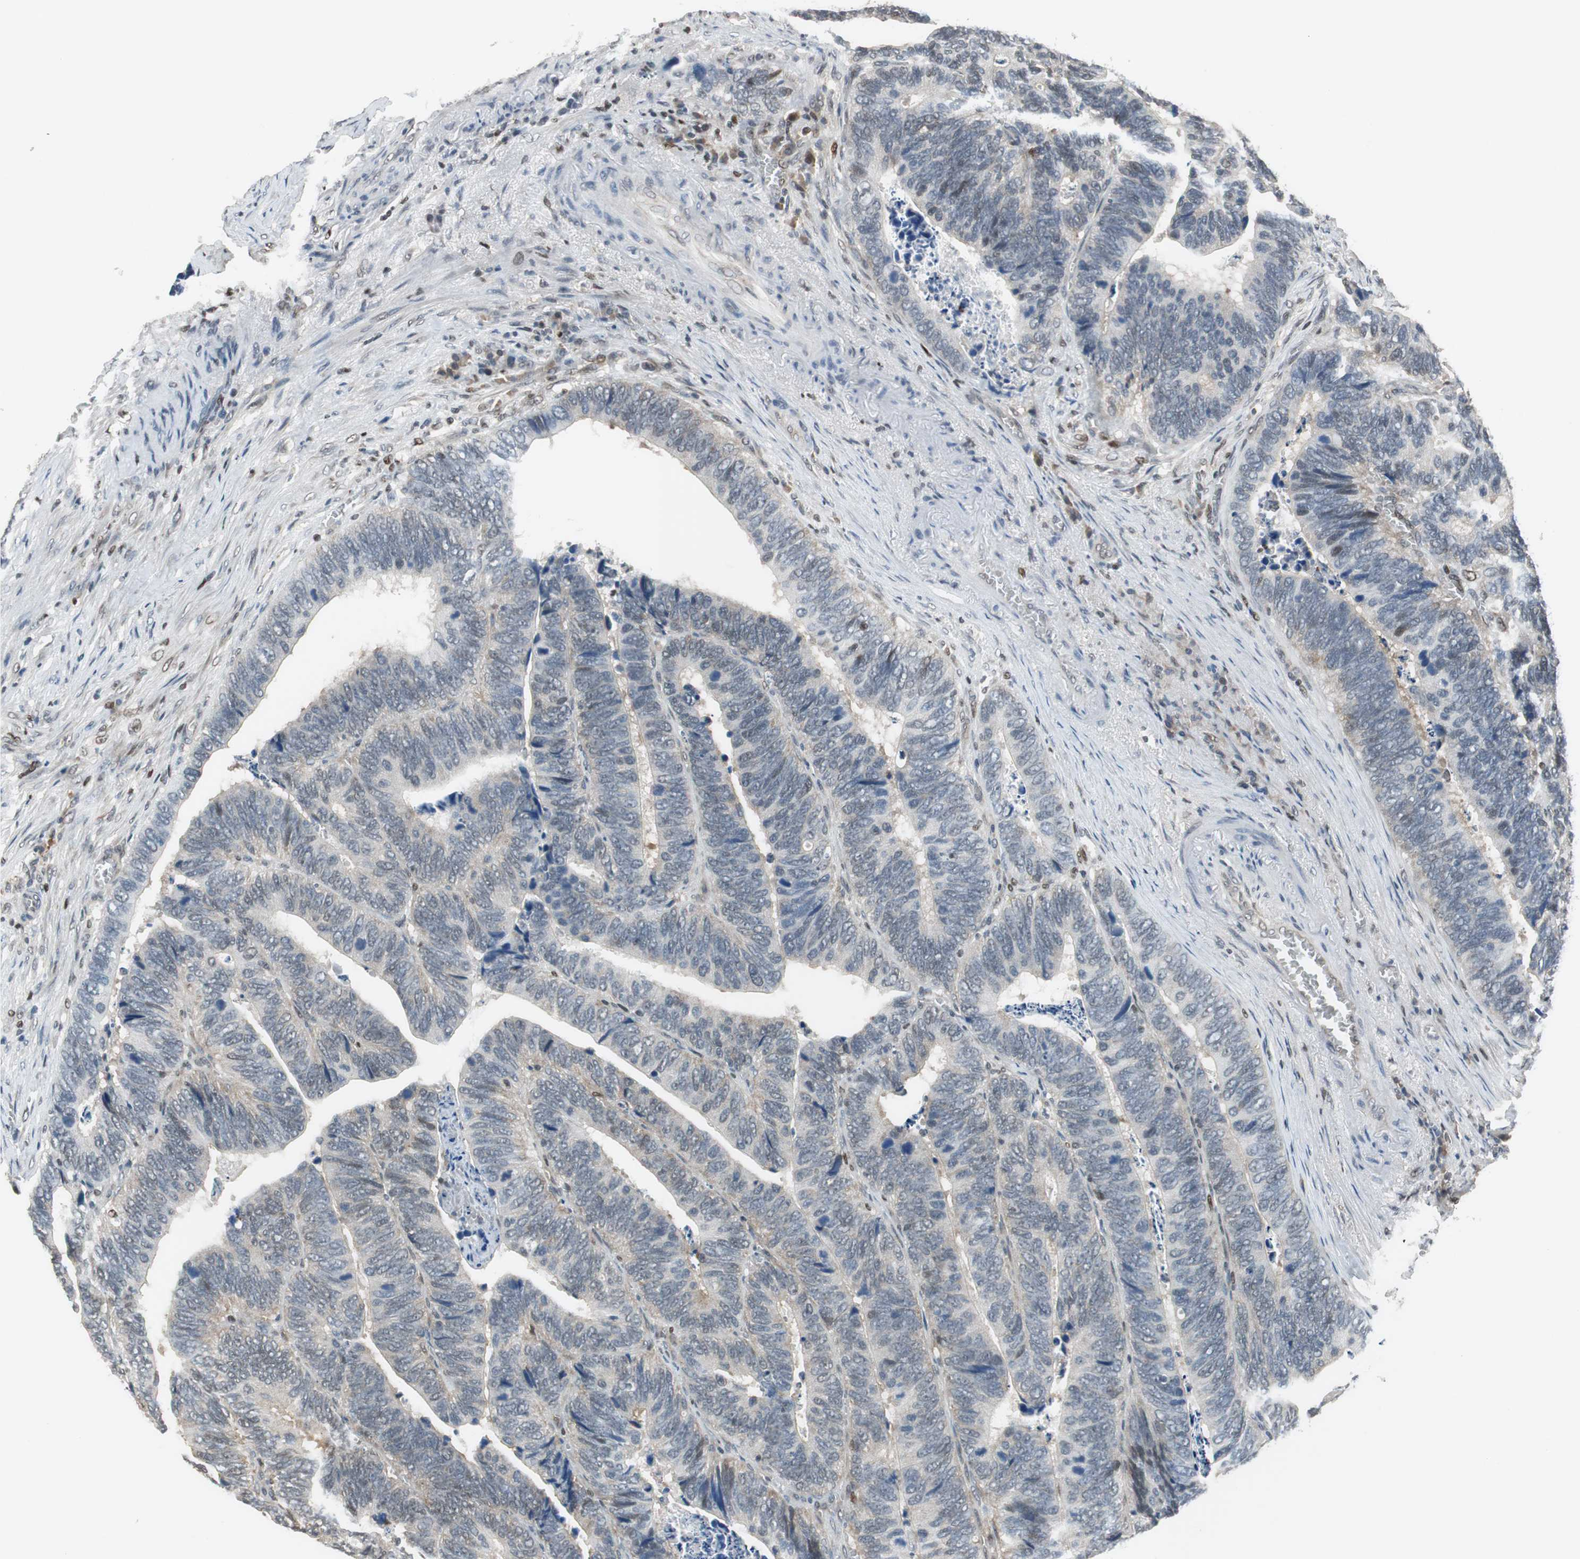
{"staining": {"intensity": "weak", "quantity": "<25%", "location": "cytoplasmic/membranous"}, "tissue": "colorectal cancer", "cell_type": "Tumor cells", "image_type": "cancer", "snomed": [{"axis": "morphology", "description": "Adenocarcinoma, NOS"}, {"axis": "topography", "description": "Colon"}], "caption": "Immunohistochemical staining of human colorectal cancer (adenocarcinoma) demonstrates no significant staining in tumor cells.", "gene": "MAFB", "patient": {"sex": "male", "age": 72}}